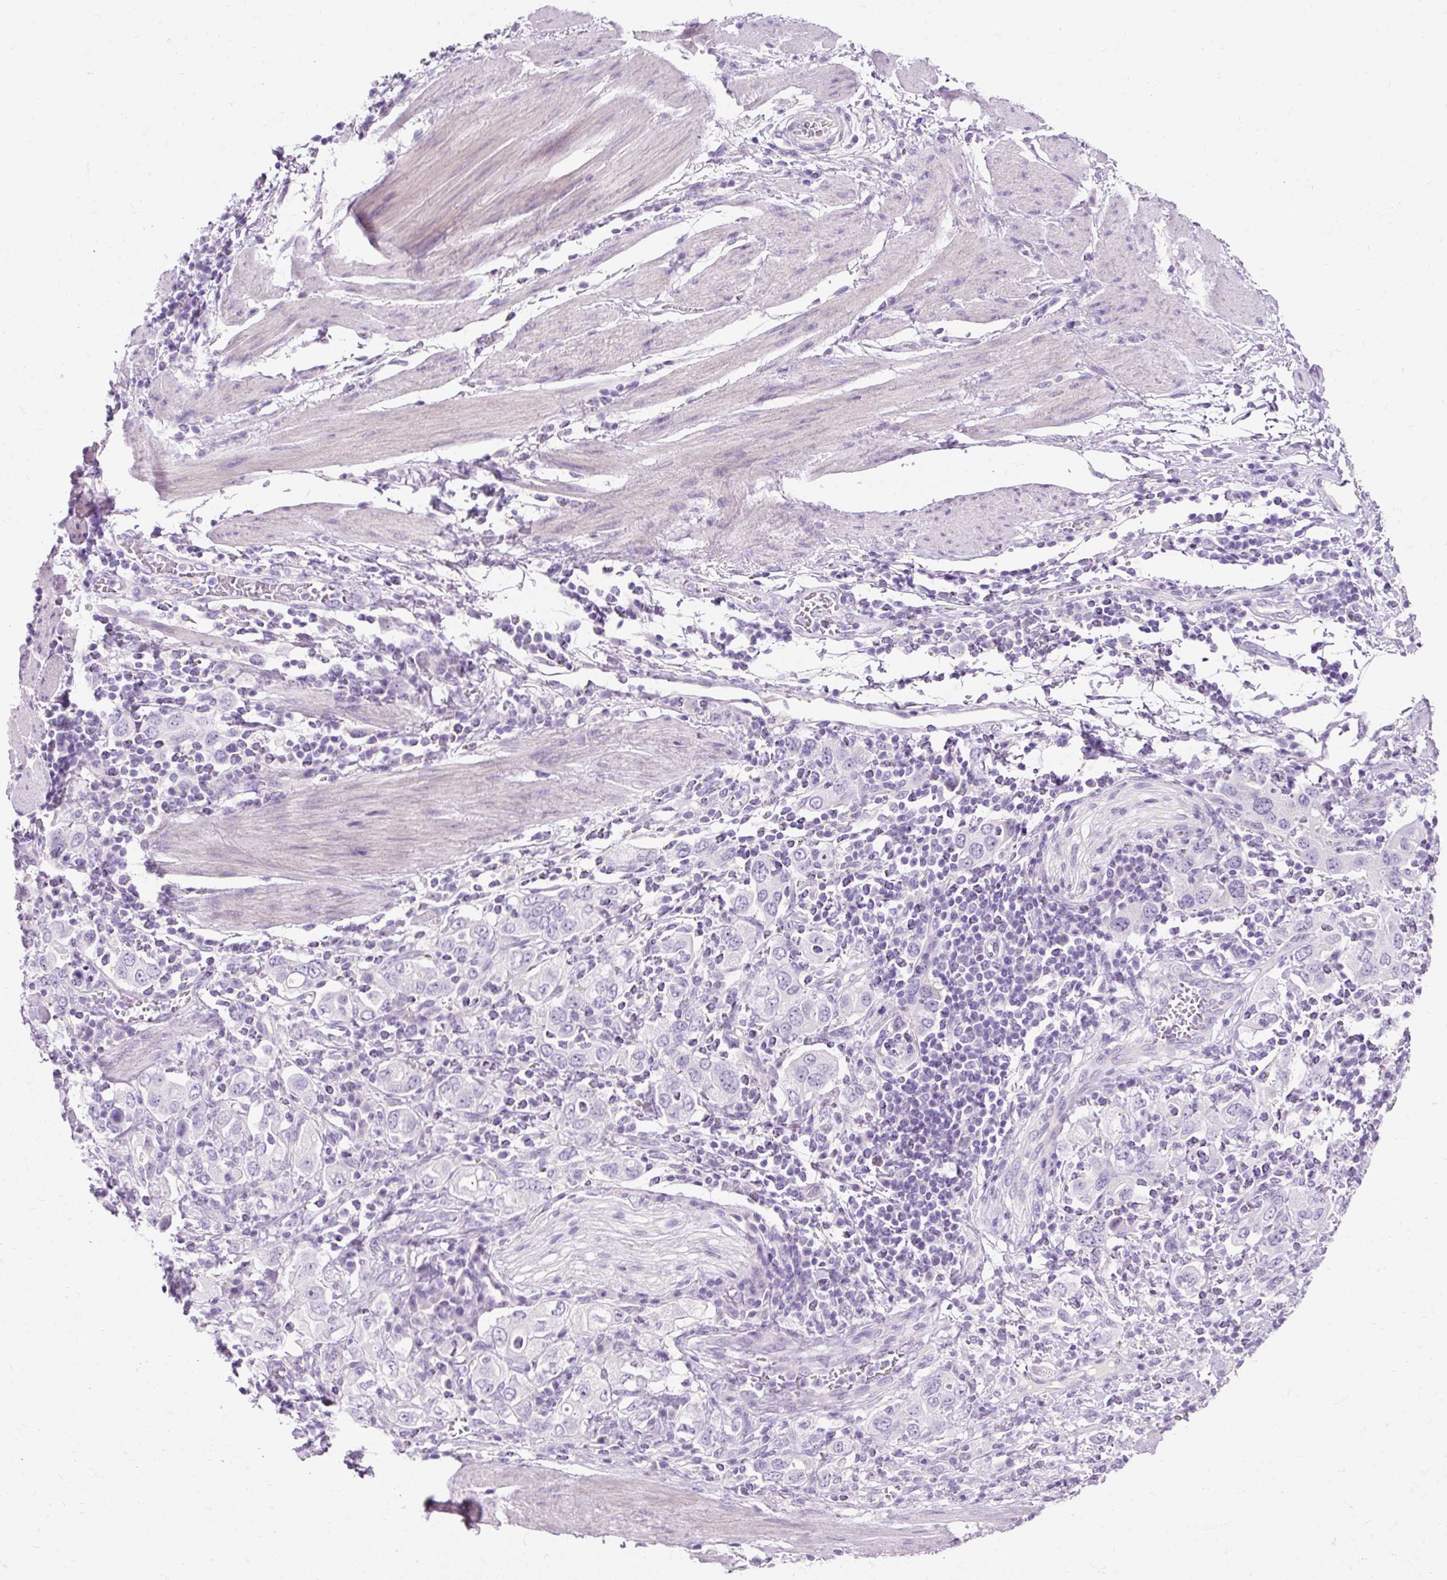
{"staining": {"intensity": "negative", "quantity": "none", "location": "none"}, "tissue": "stomach cancer", "cell_type": "Tumor cells", "image_type": "cancer", "snomed": [{"axis": "morphology", "description": "Adenocarcinoma, NOS"}, {"axis": "topography", "description": "Stomach, upper"}, {"axis": "topography", "description": "Stomach"}], "caption": "Tumor cells are negative for brown protein staining in stomach cancer (adenocarcinoma). (DAB IHC with hematoxylin counter stain).", "gene": "TMEM213", "patient": {"sex": "male", "age": 62}}